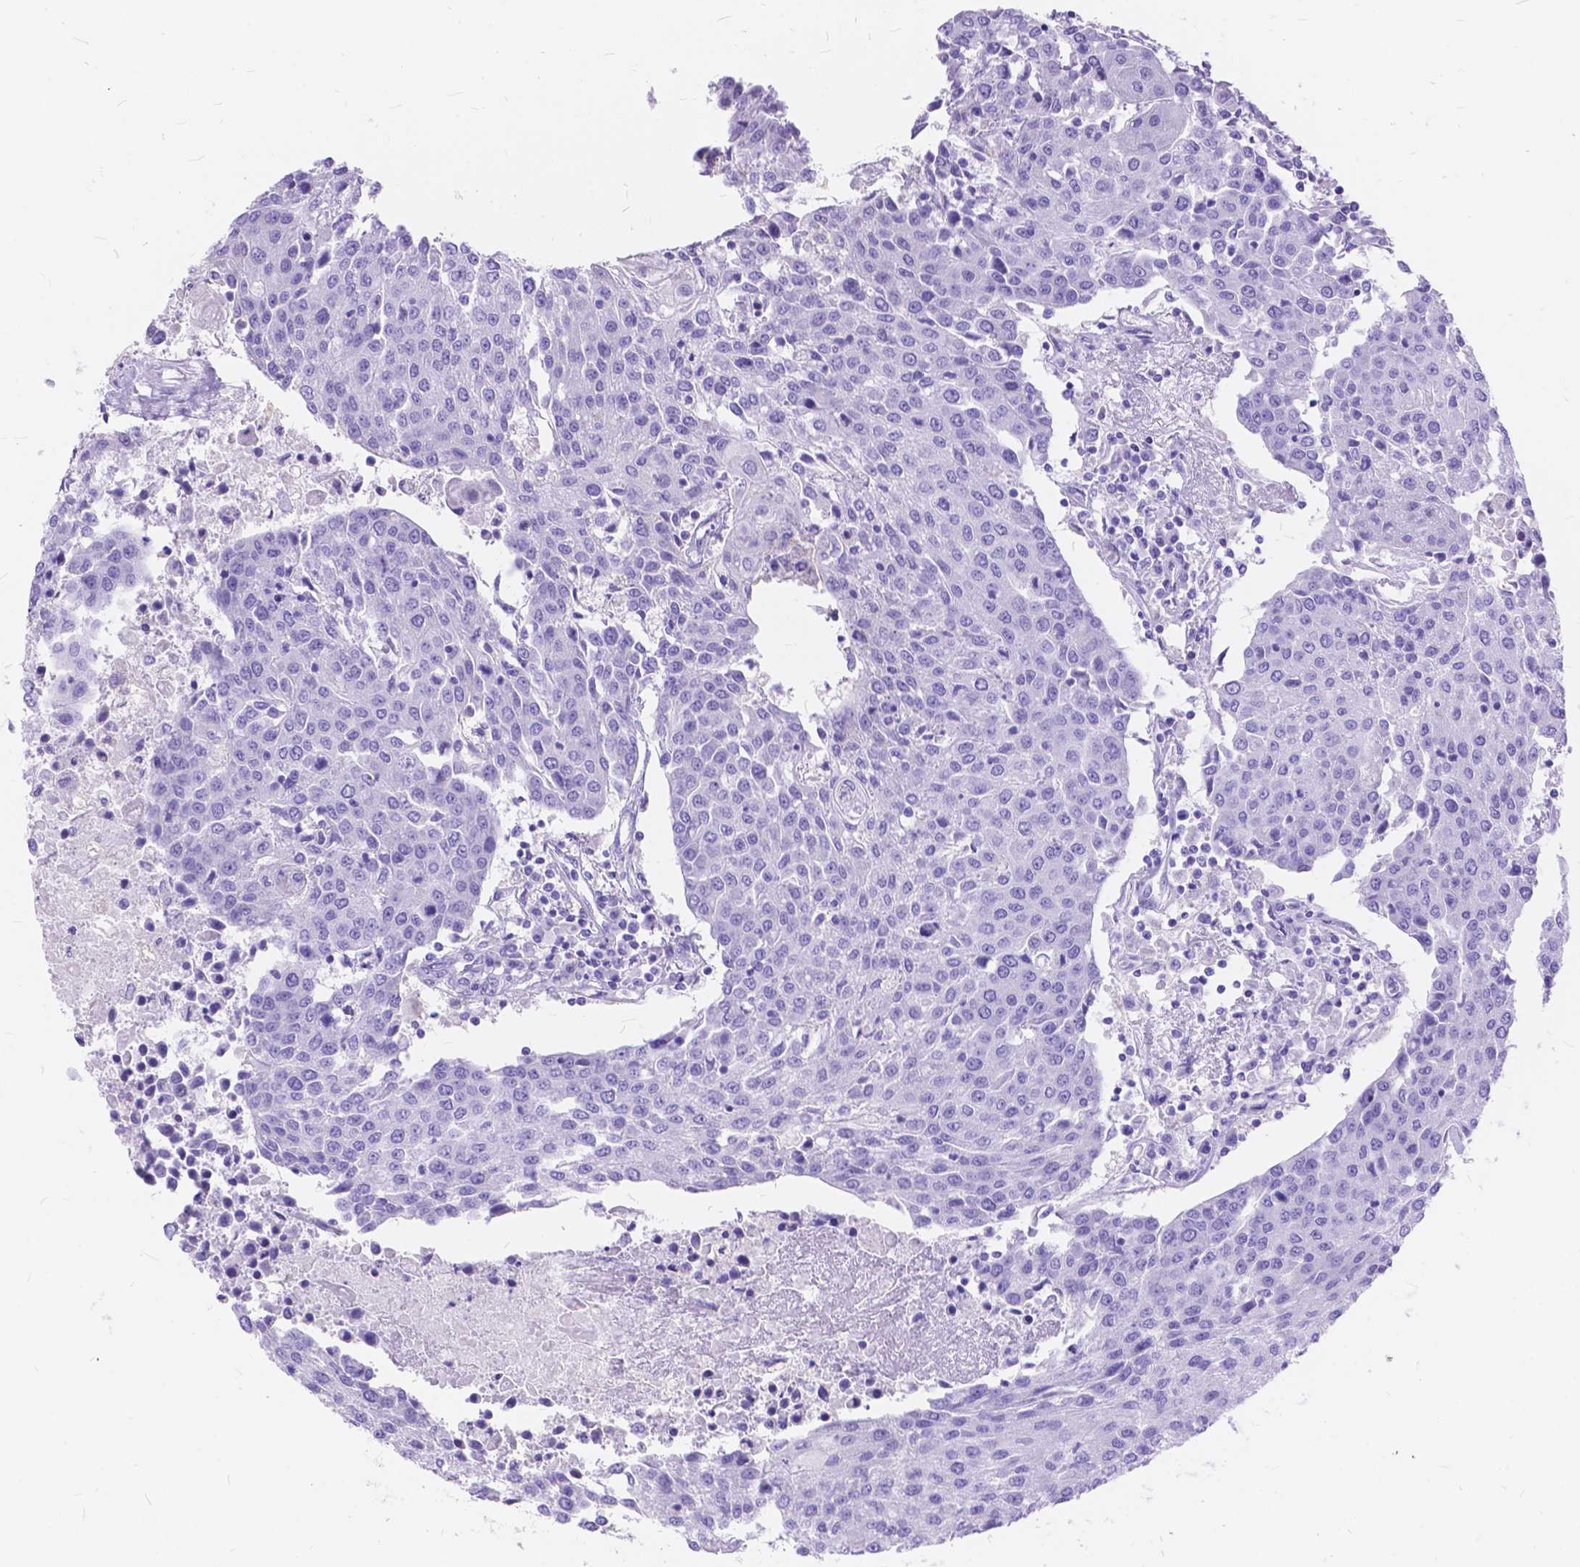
{"staining": {"intensity": "negative", "quantity": "none", "location": "none"}, "tissue": "urothelial cancer", "cell_type": "Tumor cells", "image_type": "cancer", "snomed": [{"axis": "morphology", "description": "Urothelial carcinoma, High grade"}, {"axis": "topography", "description": "Urinary bladder"}], "caption": "The image exhibits no significant expression in tumor cells of urothelial cancer.", "gene": "FOXL2", "patient": {"sex": "female", "age": 85}}